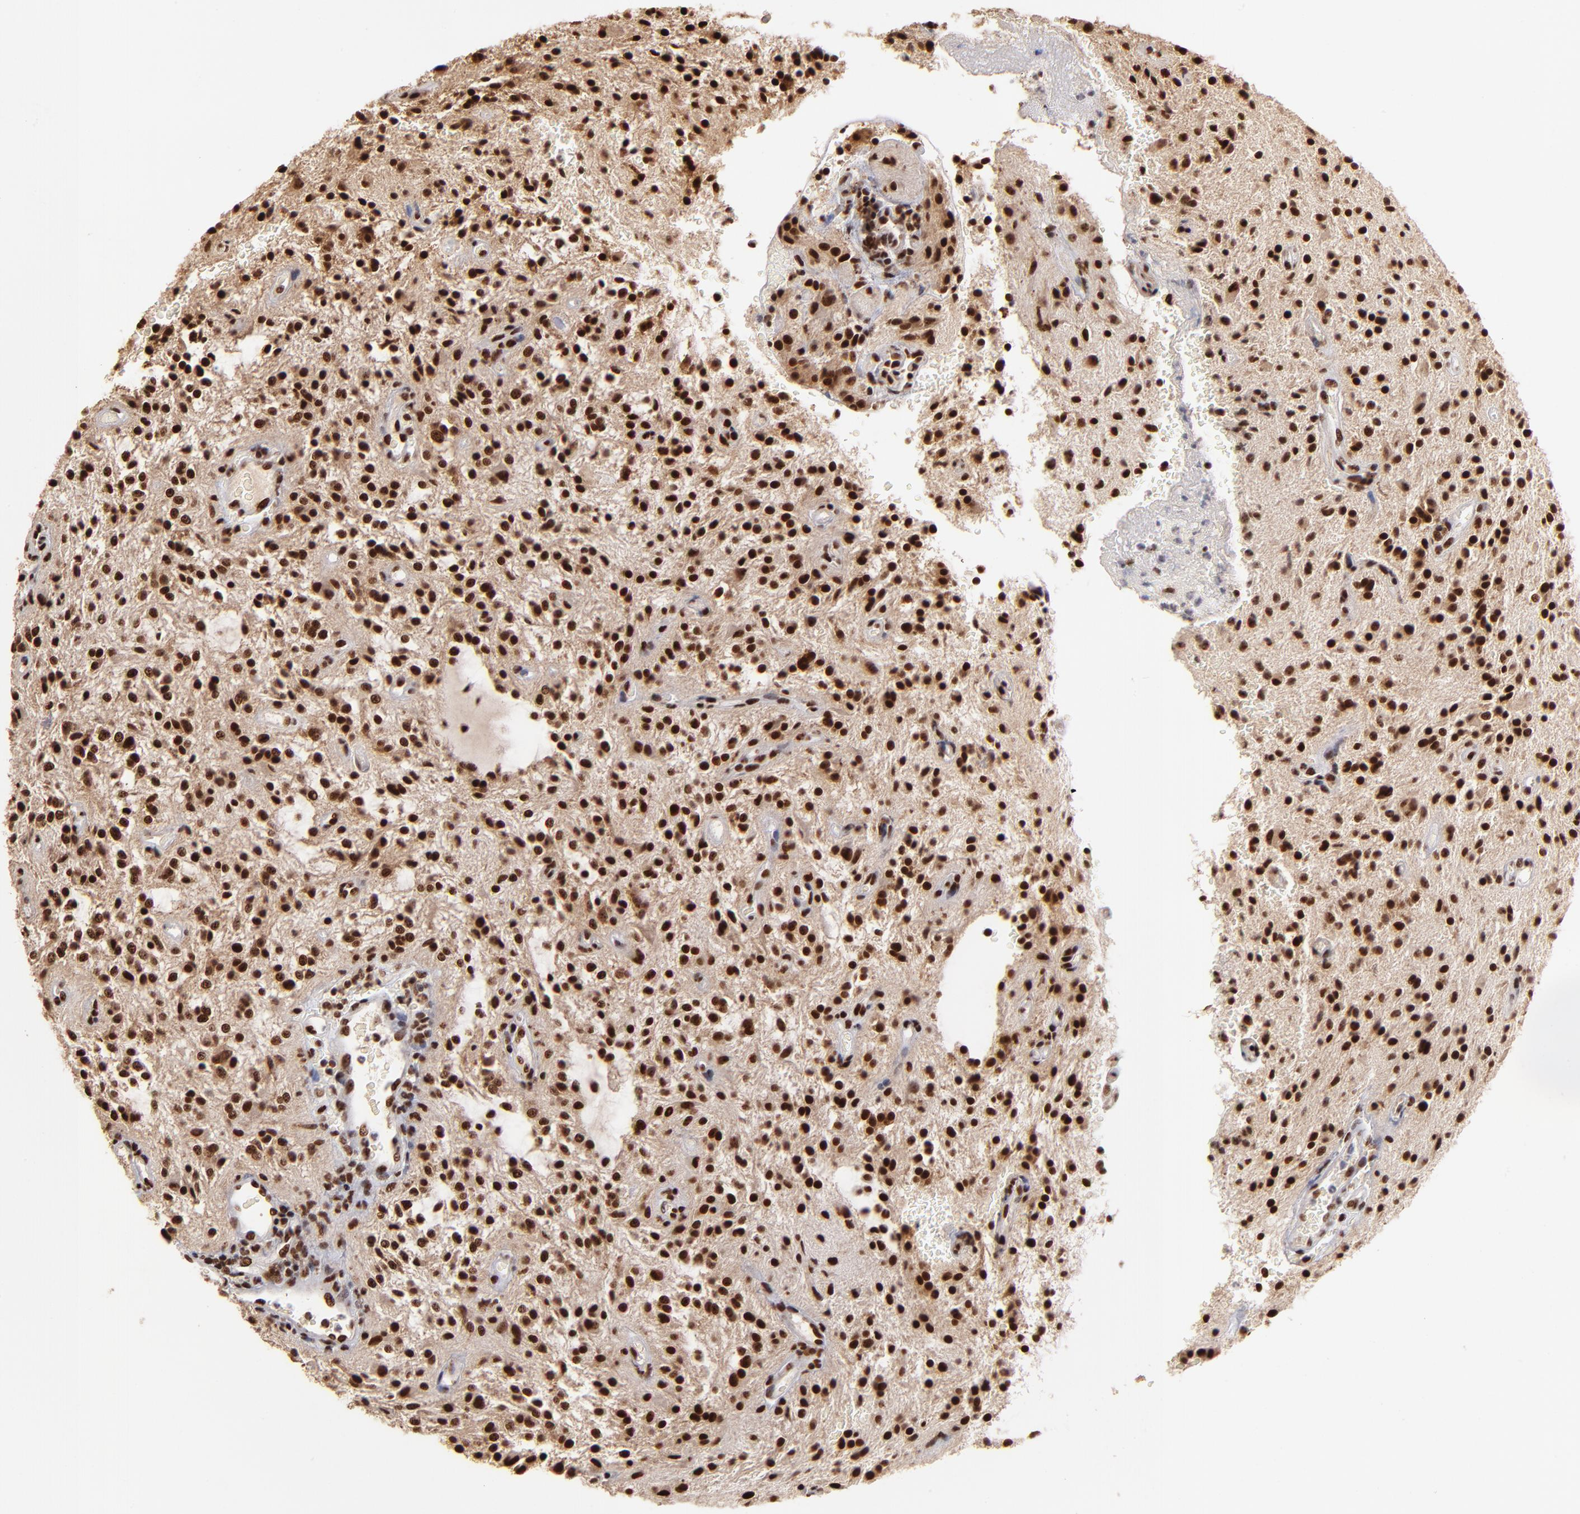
{"staining": {"intensity": "strong", "quantity": ">75%", "location": "nuclear"}, "tissue": "glioma", "cell_type": "Tumor cells", "image_type": "cancer", "snomed": [{"axis": "morphology", "description": "Glioma, malignant, NOS"}, {"axis": "topography", "description": "Cerebellum"}], "caption": "Immunohistochemistry (IHC) photomicrograph of human glioma stained for a protein (brown), which reveals high levels of strong nuclear staining in about >75% of tumor cells.", "gene": "ZNF146", "patient": {"sex": "female", "age": 10}}